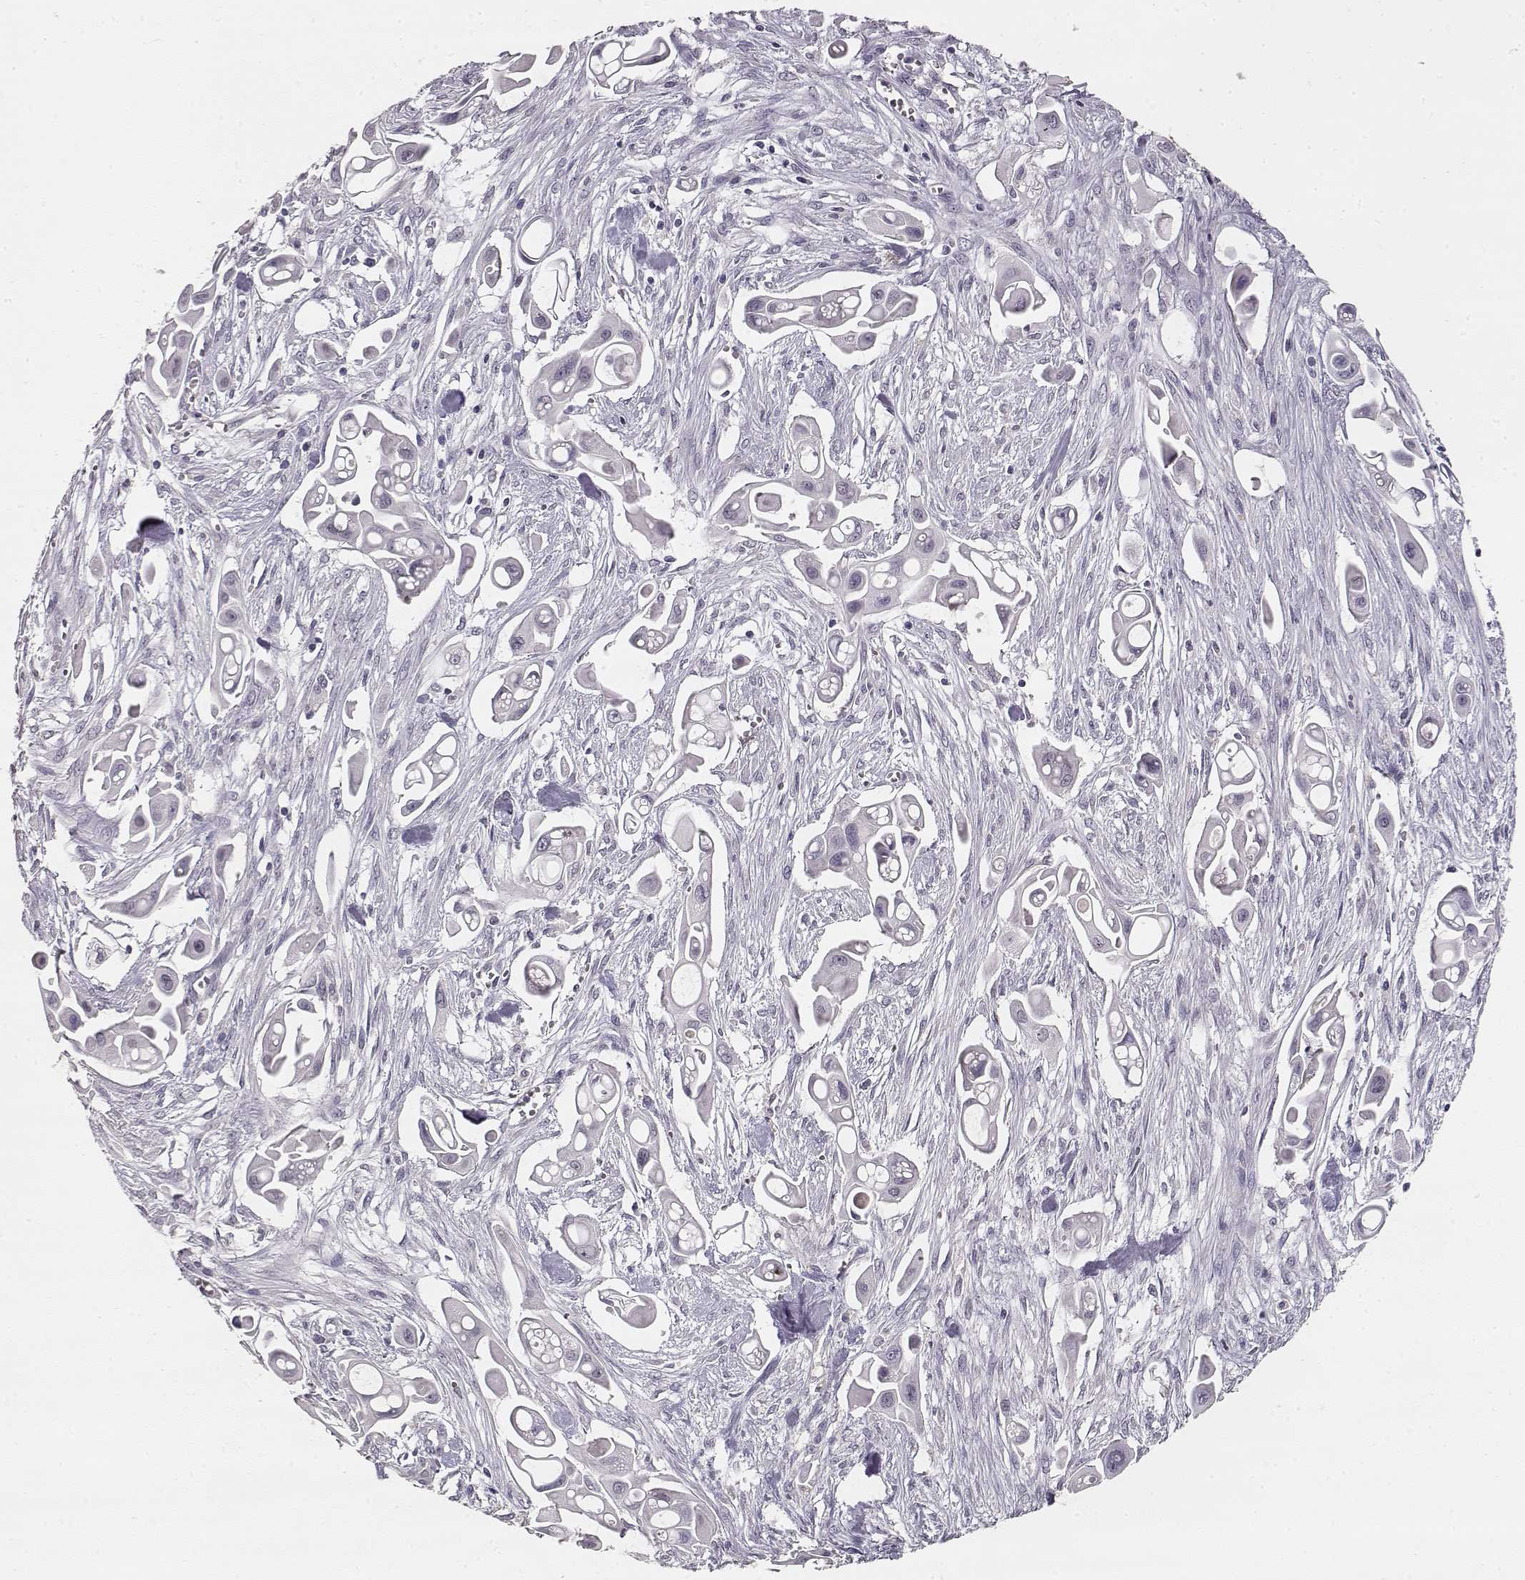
{"staining": {"intensity": "negative", "quantity": "none", "location": "none"}, "tissue": "pancreatic cancer", "cell_type": "Tumor cells", "image_type": "cancer", "snomed": [{"axis": "morphology", "description": "Adenocarcinoma, NOS"}, {"axis": "topography", "description": "Pancreas"}], "caption": "Image shows no significant protein expression in tumor cells of pancreatic cancer (adenocarcinoma).", "gene": "TPH2", "patient": {"sex": "male", "age": 50}}